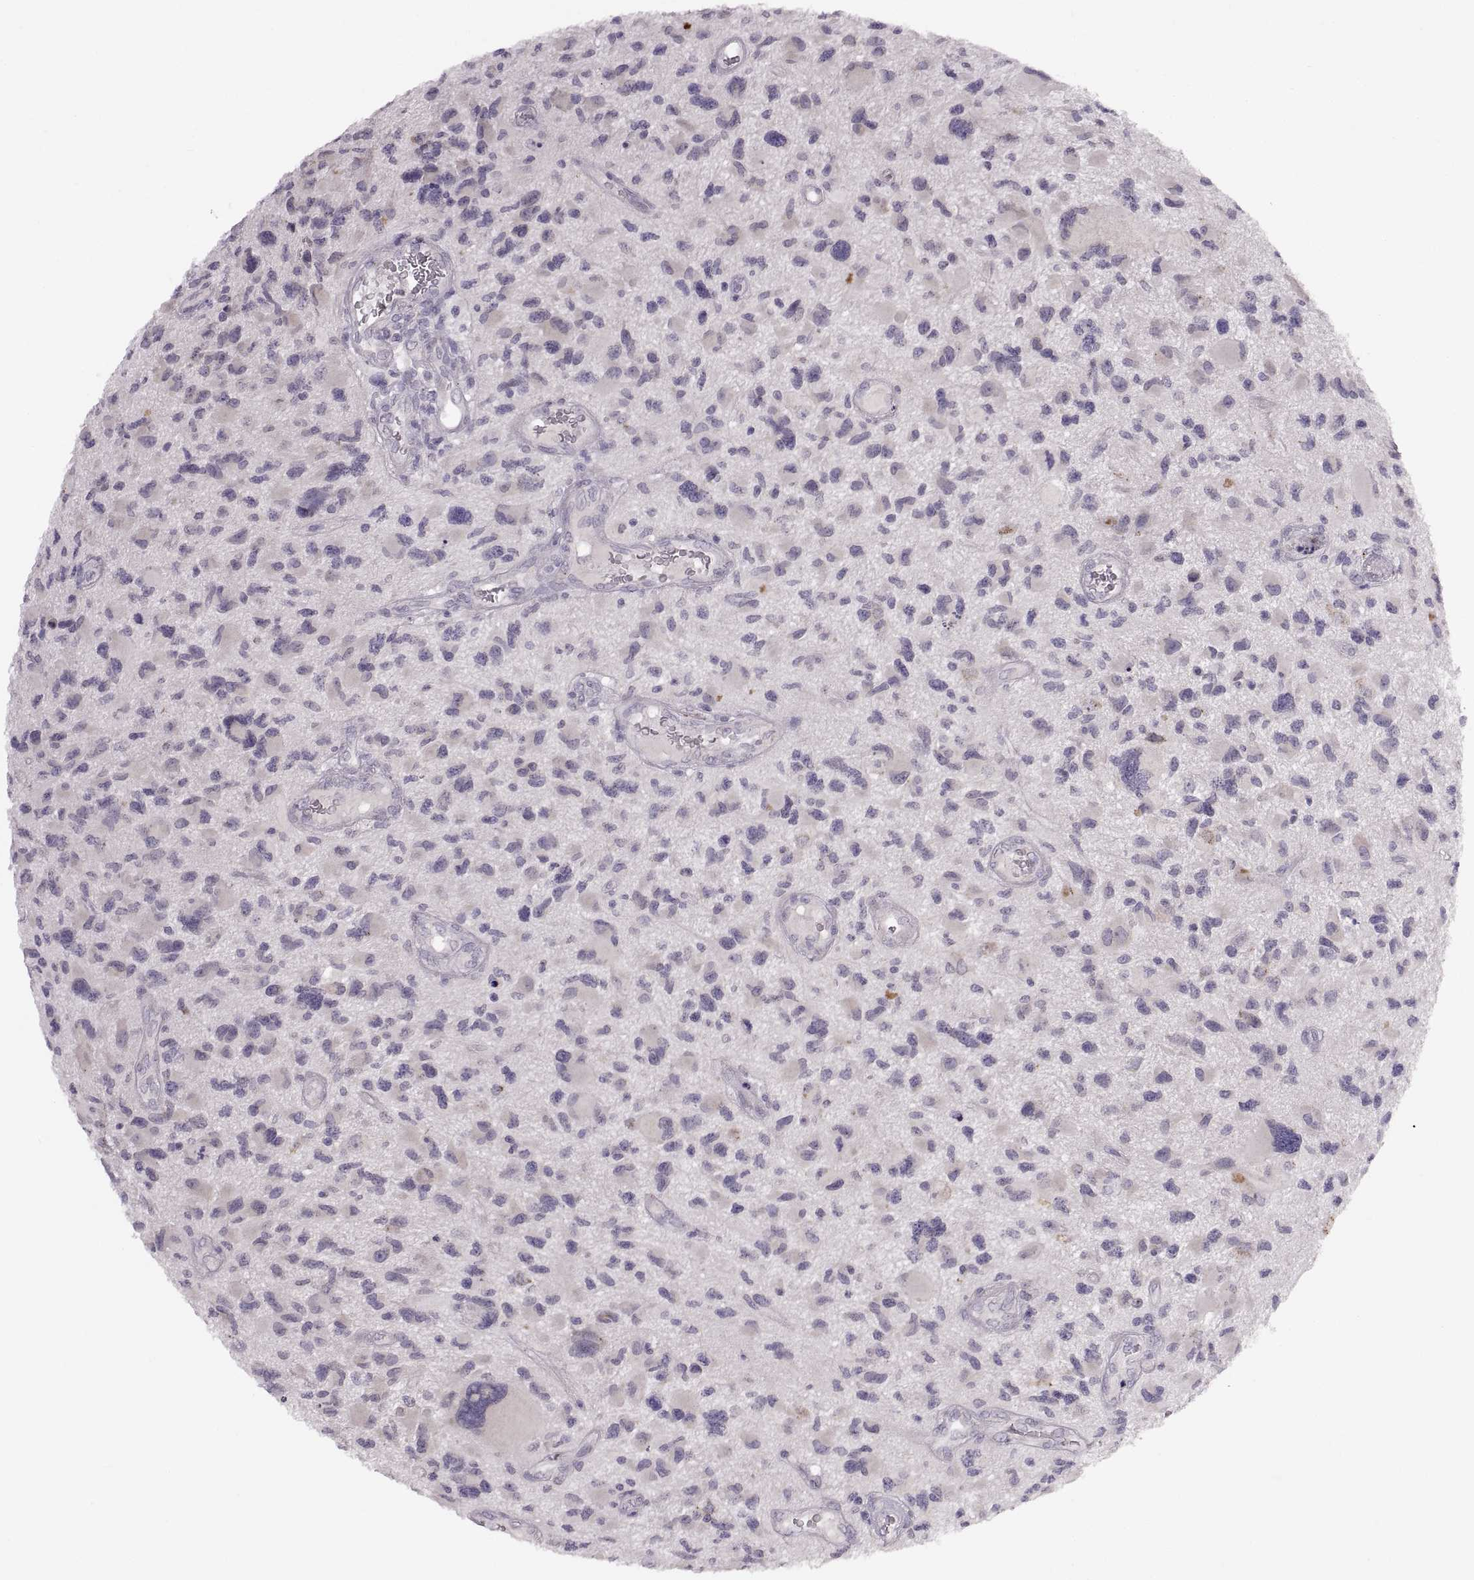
{"staining": {"intensity": "negative", "quantity": "none", "location": "none"}, "tissue": "glioma", "cell_type": "Tumor cells", "image_type": "cancer", "snomed": [{"axis": "morphology", "description": "Glioma, malignant, NOS"}, {"axis": "morphology", "description": "Glioma, malignant, High grade"}, {"axis": "topography", "description": "Brain"}], "caption": "An image of glioma stained for a protein shows no brown staining in tumor cells. The staining is performed using DAB brown chromogen with nuclei counter-stained in using hematoxylin.", "gene": "ADH6", "patient": {"sex": "female", "age": 71}}